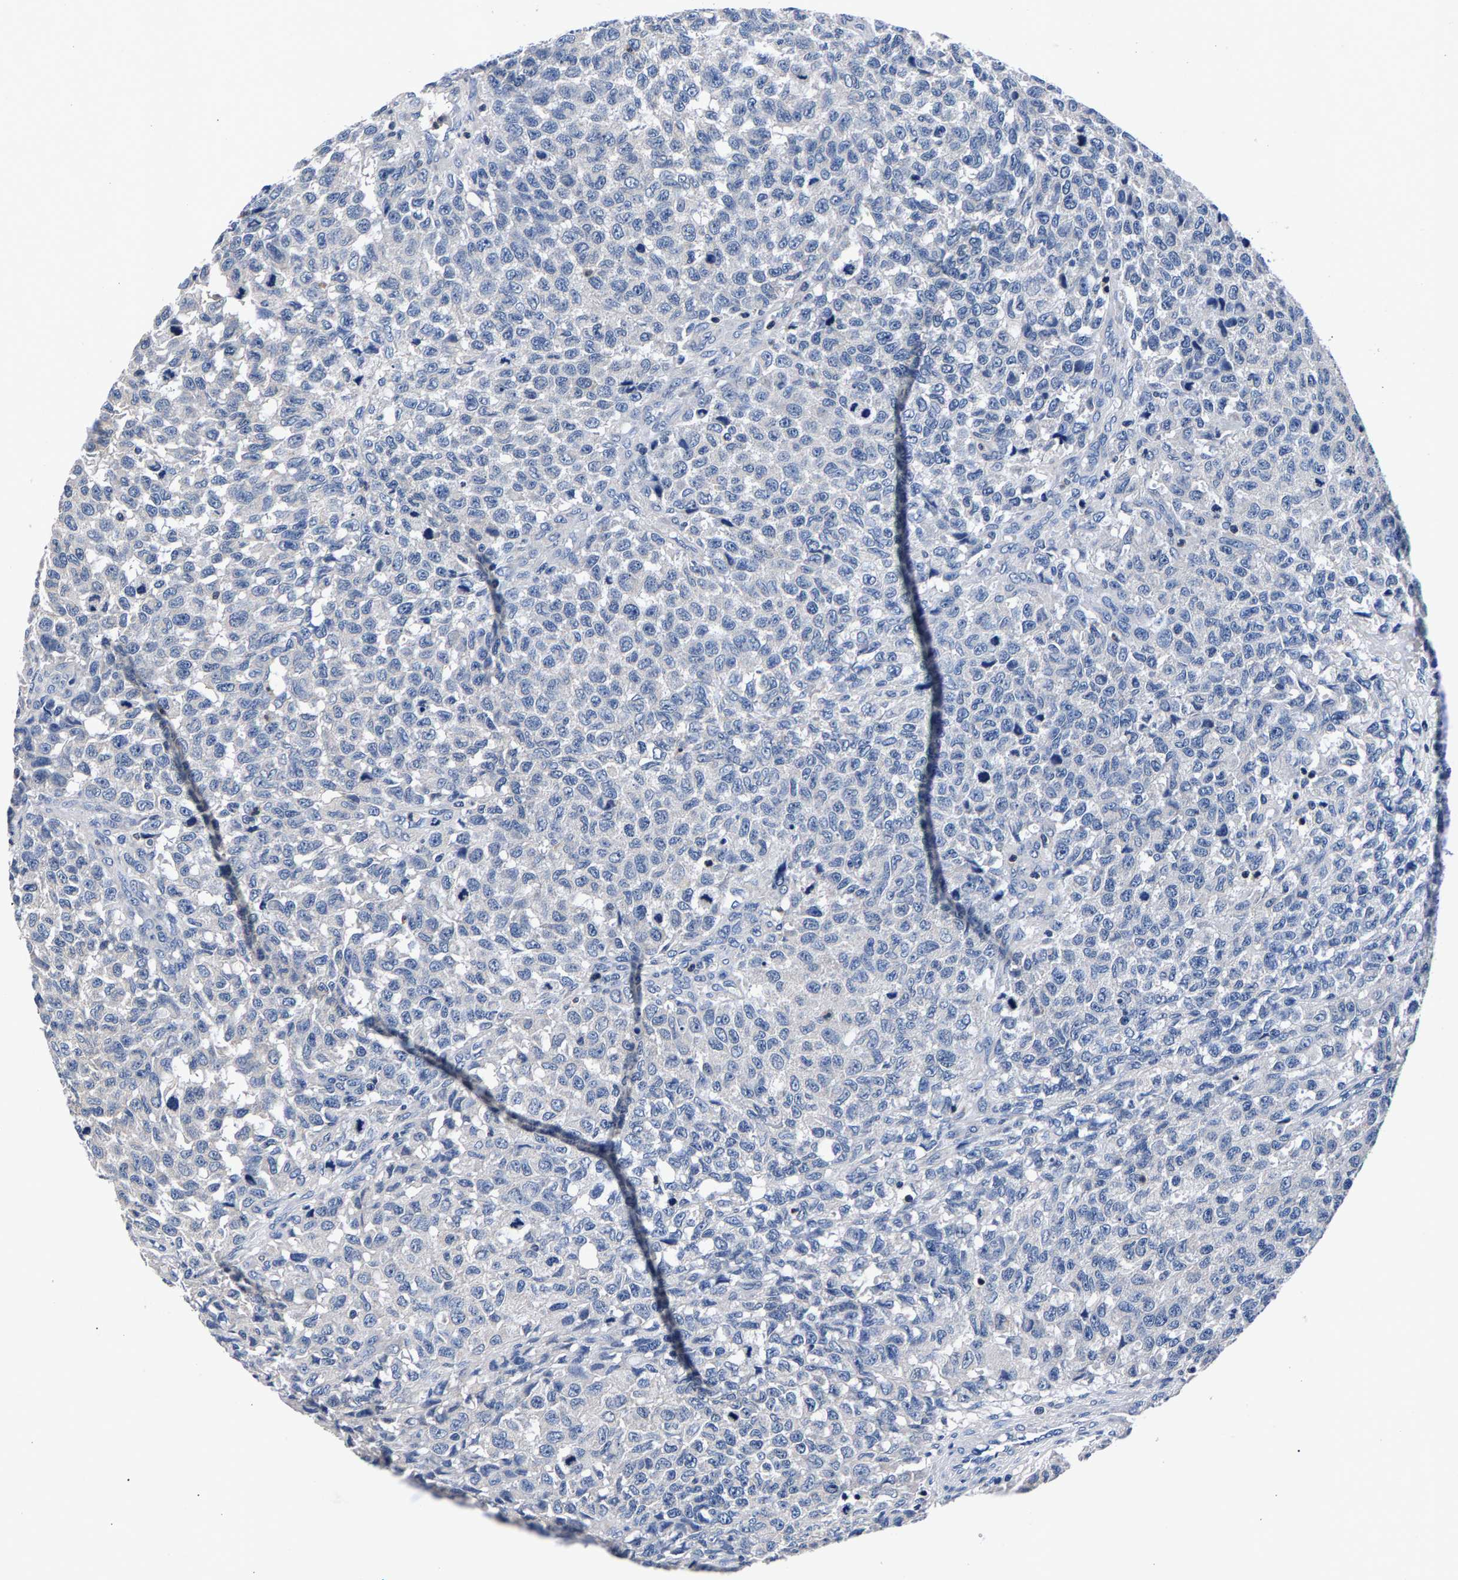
{"staining": {"intensity": "negative", "quantity": "none", "location": "none"}, "tissue": "testis cancer", "cell_type": "Tumor cells", "image_type": "cancer", "snomed": [{"axis": "morphology", "description": "Seminoma, NOS"}, {"axis": "topography", "description": "Testis"}], "caption": "High power microscopy photomicrograph of an IHC photomicrograph of testis cancer, revealing no significant staining in tumor cells. (DAB immunohistochemistry visualized using brightfield microscopy, high magnification).", "gene": "PHF24", "patient": {"sex": "male", "age": 59}}